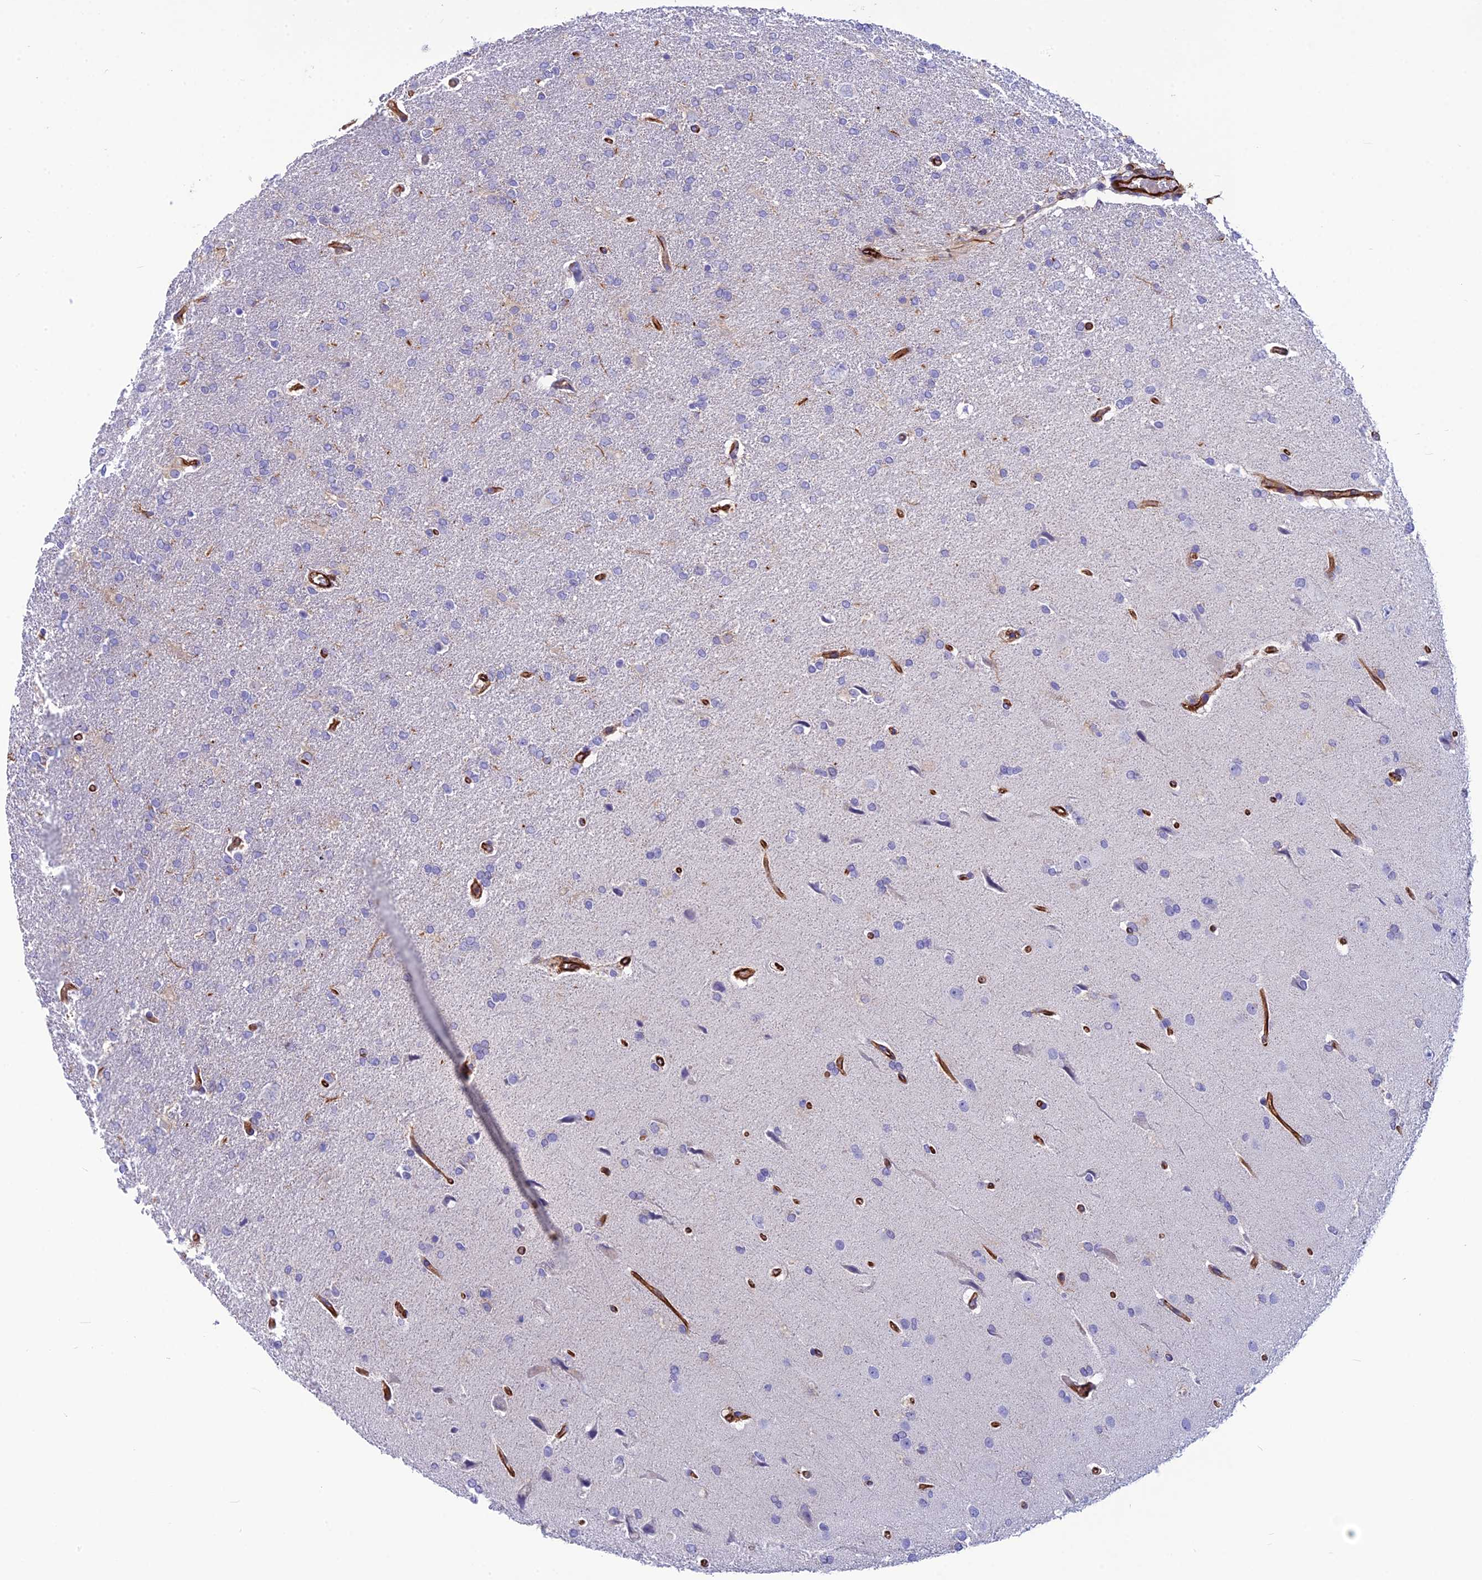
{"staining": {"intensity": "negative", "quantity": "none", "location": "none"}, "tissue": "glioma", "cell_type": "Tumor cells", "image_type": "cancer", "snomed": [{"axis": "morphology", "description": "Glioma, malignant, High grade"}, {"axis": "topography", "description": "Brain"}], "caption": "Protein analysis of glioma demonstrates no significant staining in tumor cells.", "gene": "FBXL20", "patient": {"sex": "male", "age": 72}}